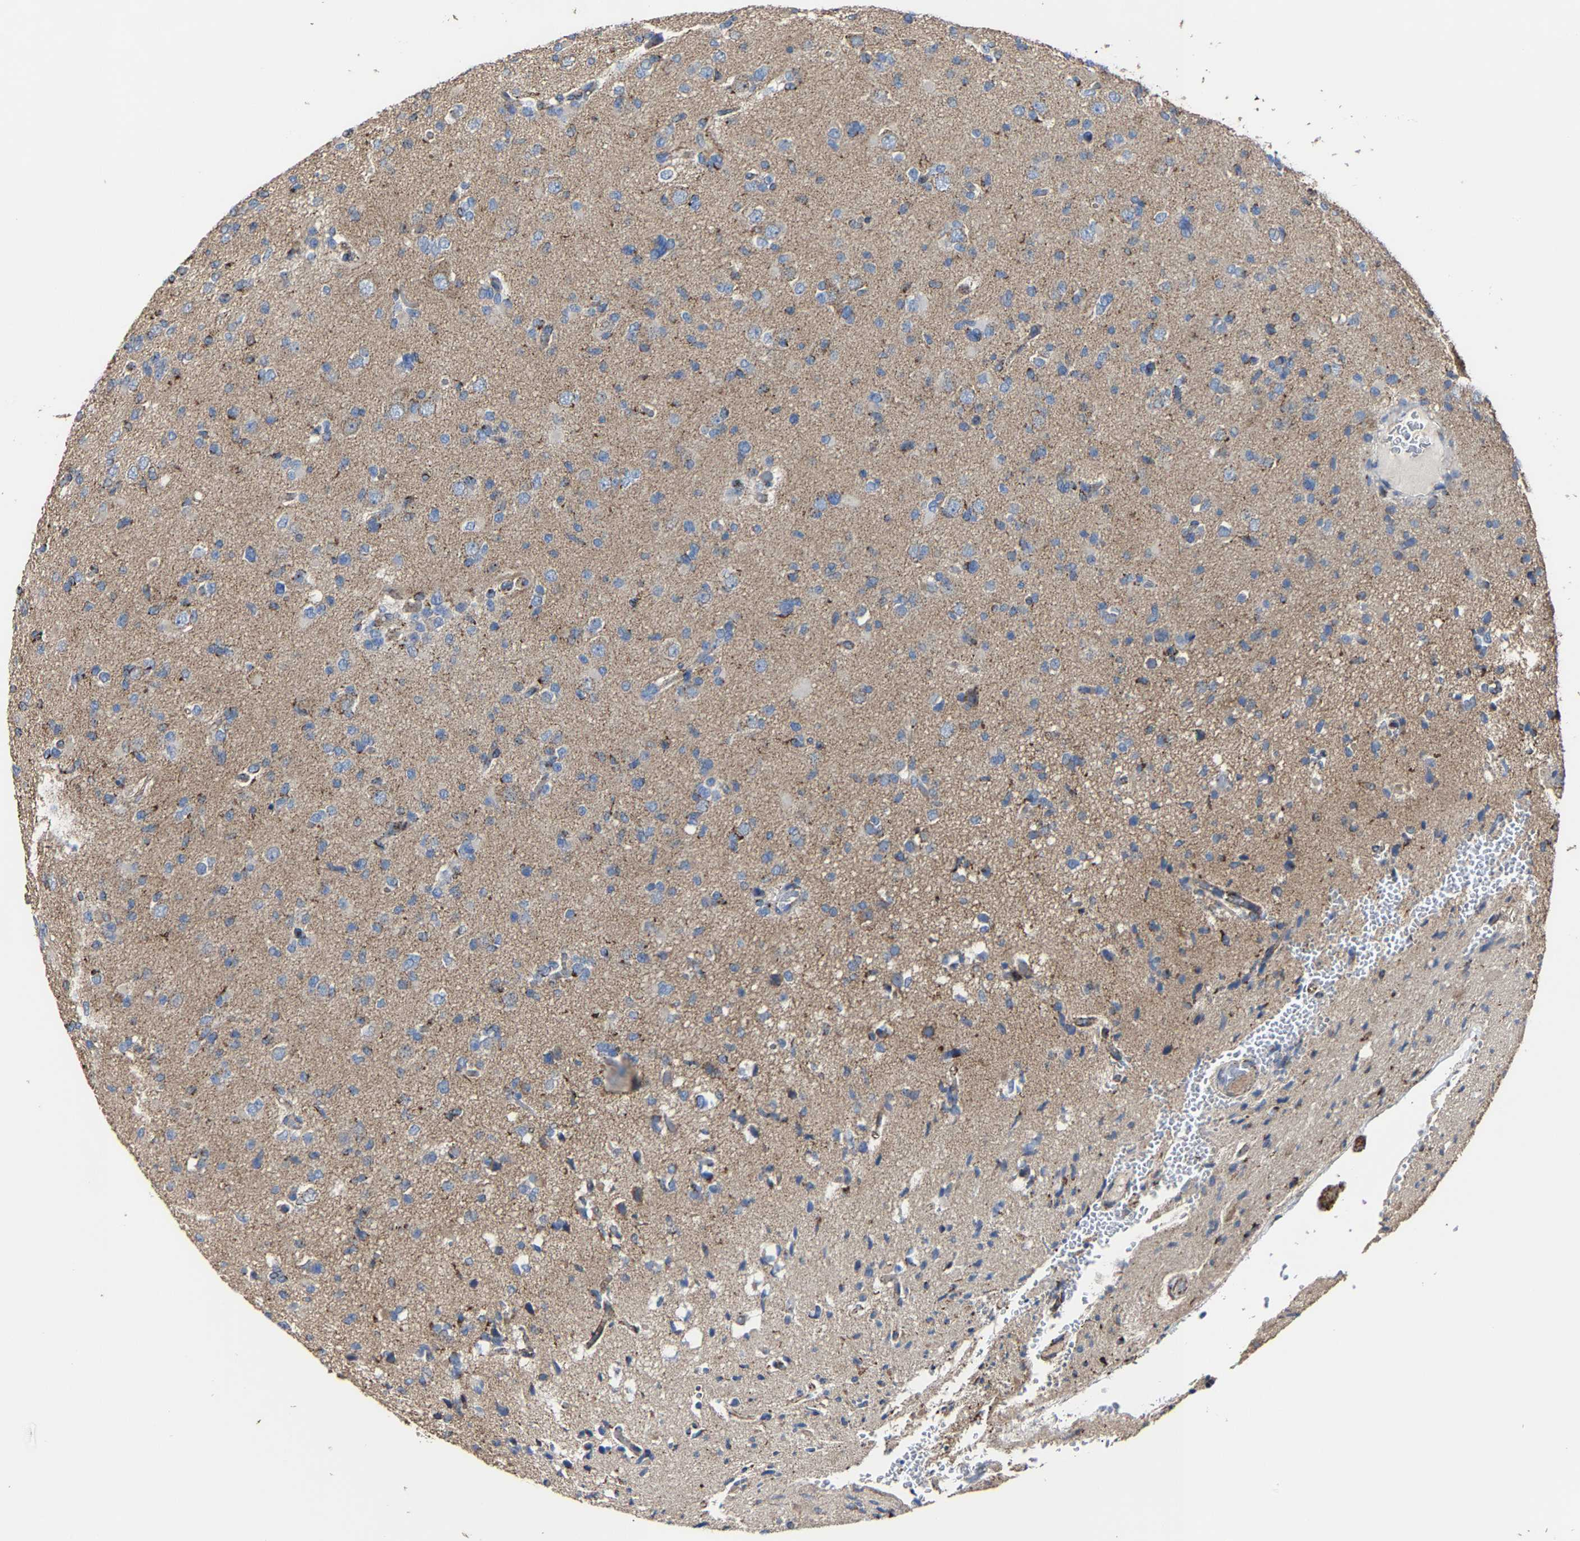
{"staining": {"intensity": "moderate", "quantity": "25%-75%", "location": "cytoplasmic/membranous"}, "tissue": "glioma", "cell_type": "Tumor cells", "image_type": "cancer", "snomed": [{"axis": "morphology", "description": "Glioma, malignant, Low grade"}, {"axis": "topography", "description": "Brain"}], "caption": "Brown immunohistochemical staining in human glioma reveals moderate cytoplasmic/membranous positivity in approximately 25%-75% of tumor cells. (Brightfield microscopy of DAB IHC at high magnification).", "gene": "NDUFV3", "patient": {"sex": "female", "age": 22}}